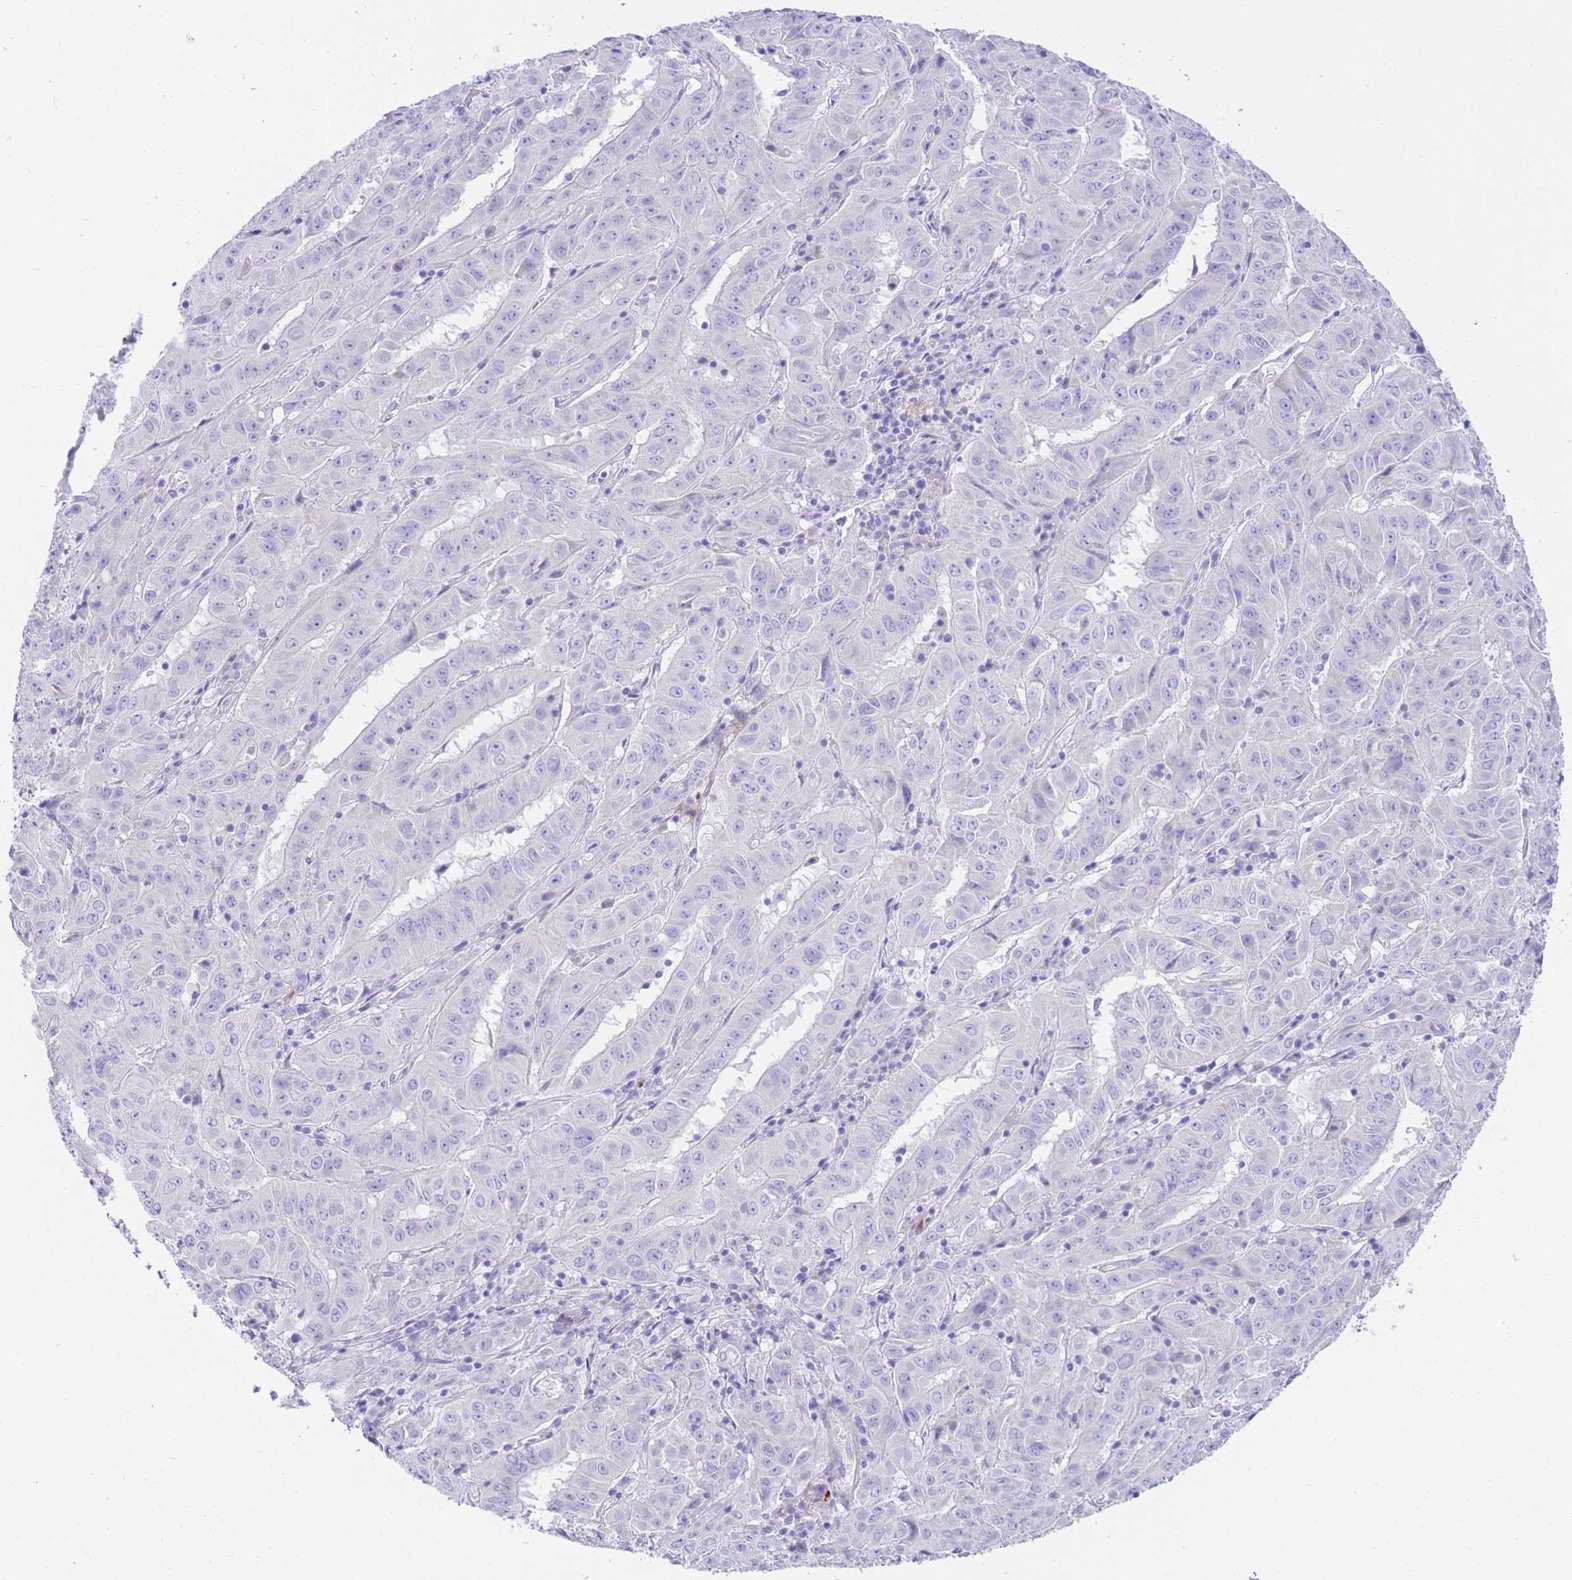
{"staining": {"intensity": "negative", "quantity": "none", "location": "none"}, "tissue": "pancreatic cancer", "cell_type": "Tumor cells", "image_type": "cancer", "snomed": [{"axis": "morphology", "description": "Adenocarcinoma, NOS"}, {"axis": "topography", "description": "Pancreas"}], "caption": "Immunohistochemistry image of neoplastic tissue: human pancreatic cancer (adenocarcinoma) stained with DAB (3,3'-diaminobenzidine) reveals no significant protein expression in tumor cells.", "gene": "QTRT1", "patient": {"sex": "male", "age": 63}}